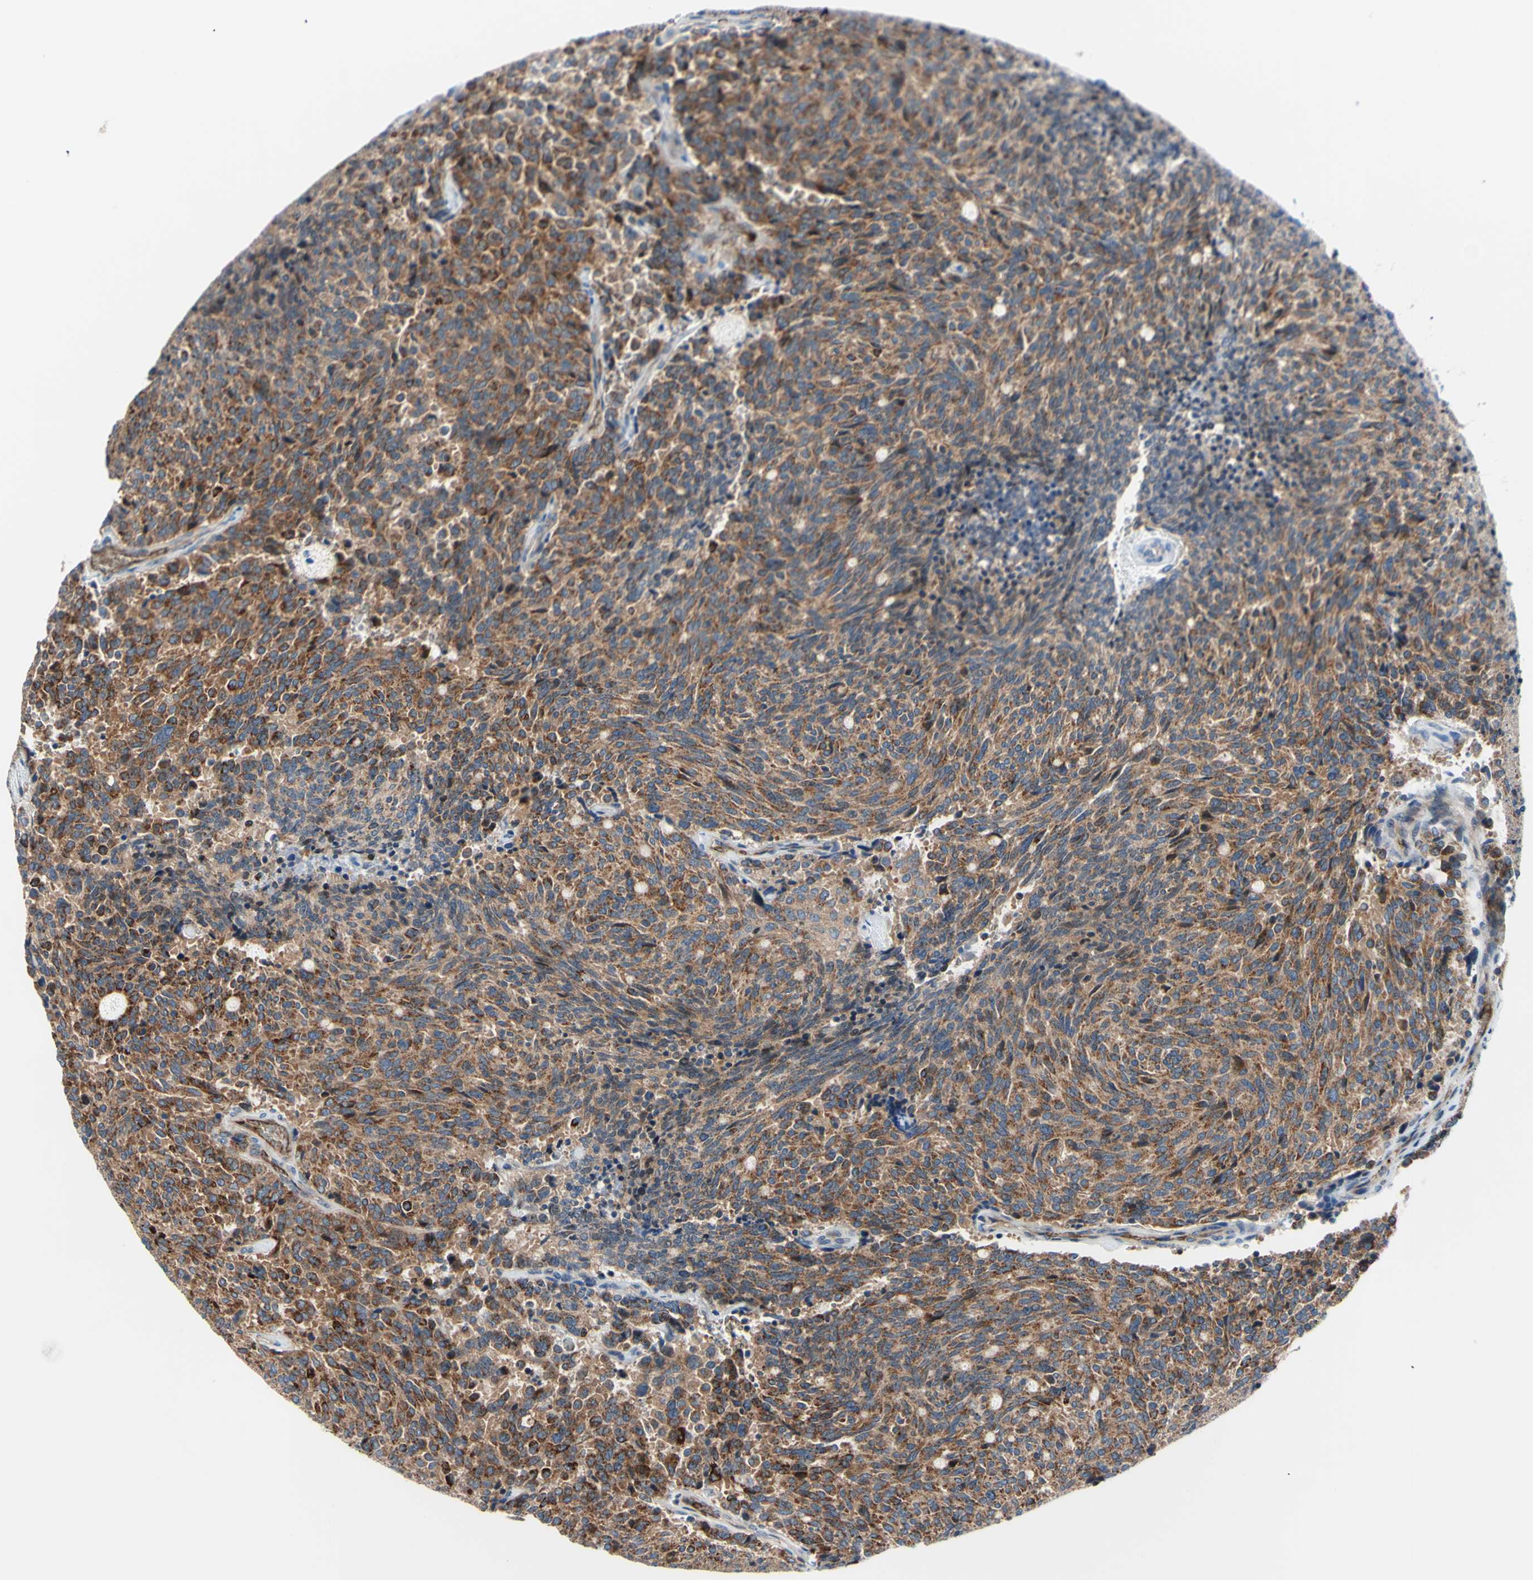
{"staining": {"intensity": "moderate", "quantity": "25%-75%", "location": "cytoplasmic/membranous"}, "tissue": "carcinoid", "cell_type": "Tumor cells", "image_type": "cancer", "snomed": [{"axis": "morphology", "description": "Carcinoid, malignant, NOS"}, {"axis": "topography", "description": "Pancreas"}], "caption": "A histopathology image of human carcinoid (malignant) stained for a protein shows moderate cytoplasmic/membranous brown staining in tumor cells.", "gene": "USP9X", "patient": {"sex": "female", "age": 54}}